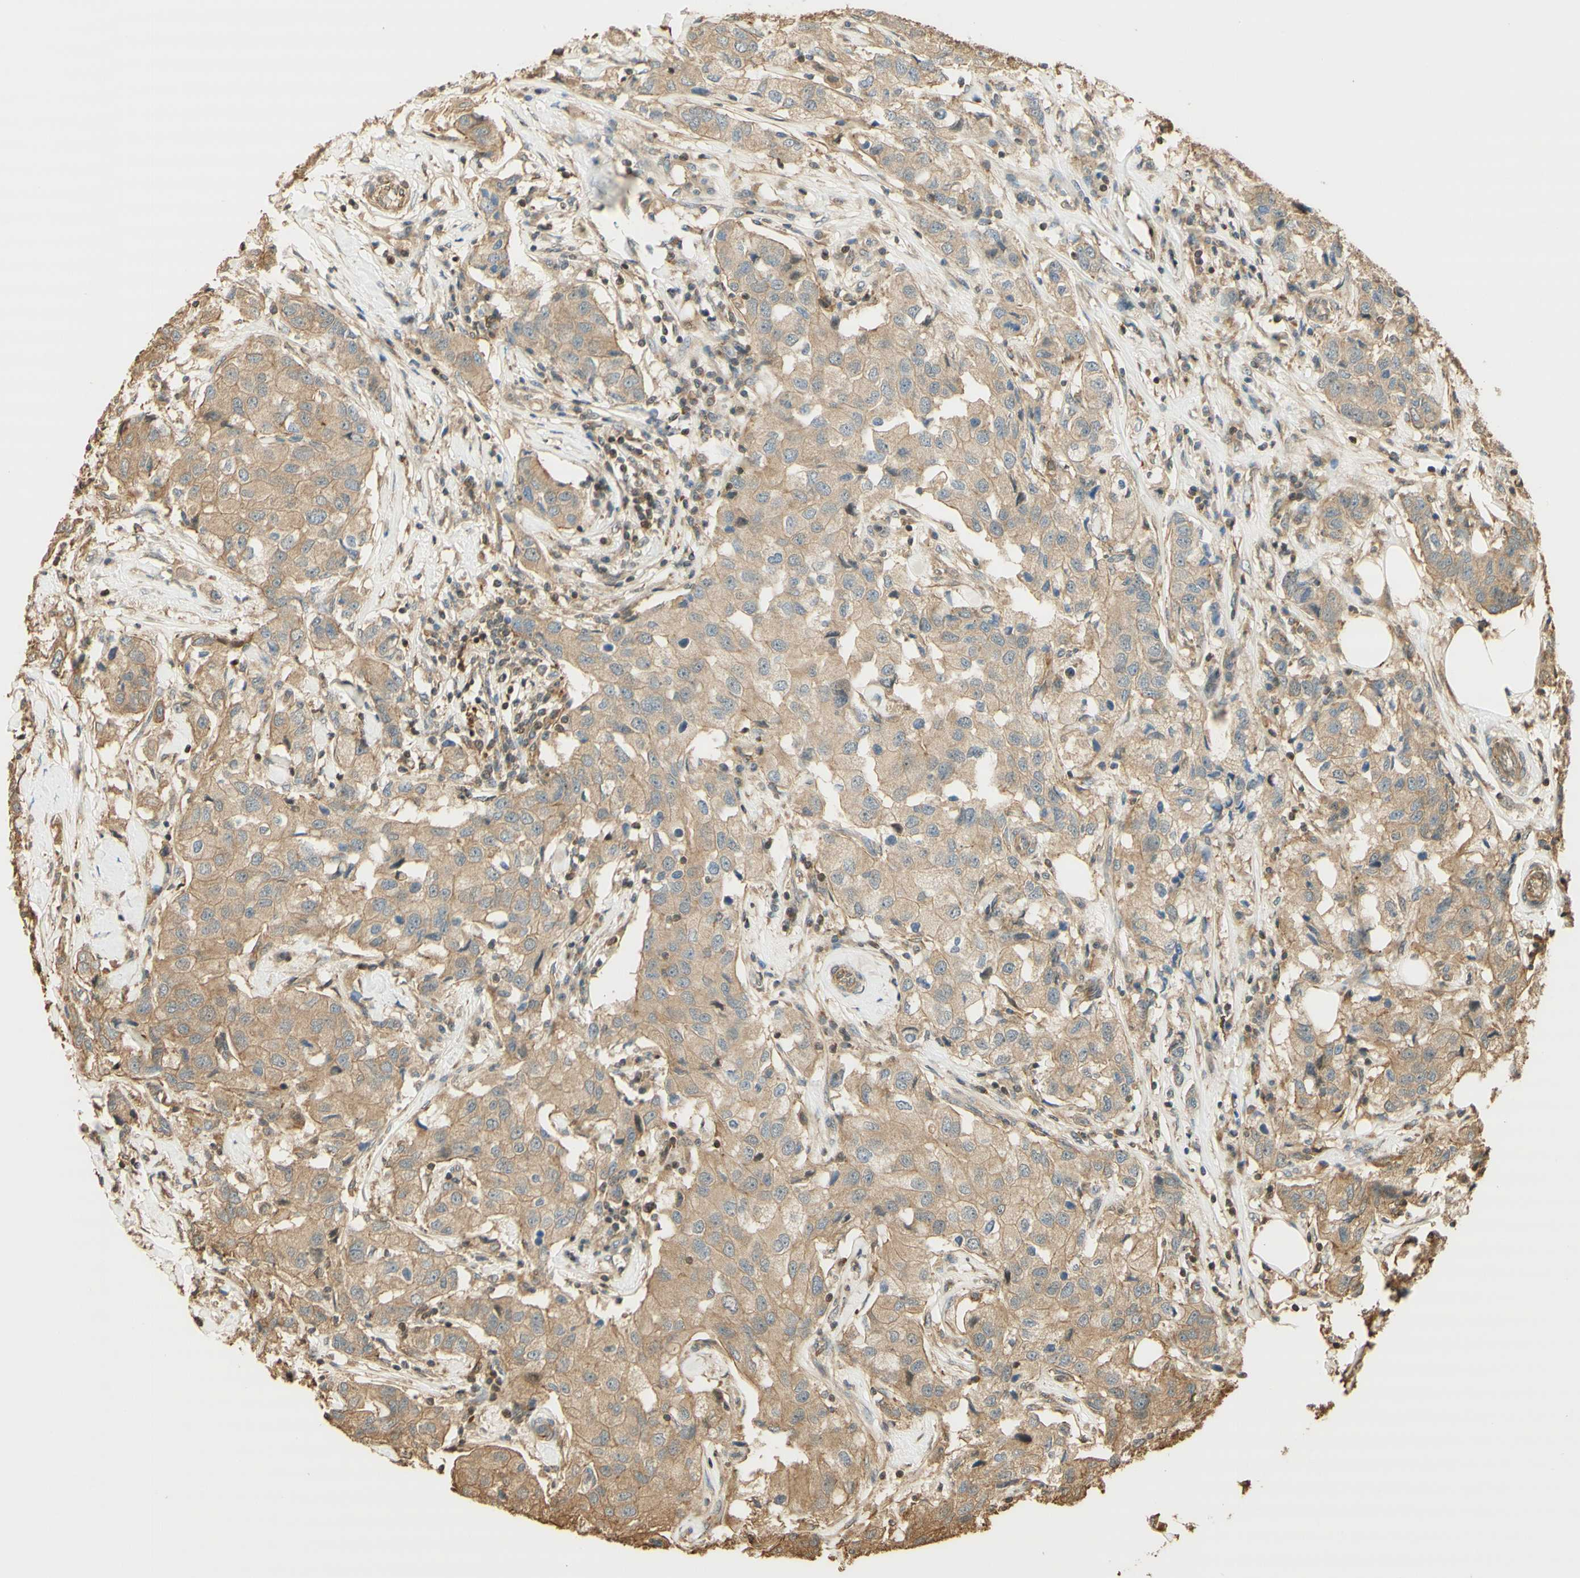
{"staining": {"intensity": "weak", "quantity": ">75%", "location": "cytoplasmic/membranous"}, "tissue": "breast cancer", "cell_type": "Tumor cells", "image_type": "cancer", "snomed": [{"axis": "morphology", "description": "Duct carcinoma"}, {"axis": "topography", "description": "Breast"}], "caption": "Immunohistochemistry micrograph of human infiltrating ductal carcinoma (breast) stained for a protein (brown), which displays low levels of weak cytoplasmic/membranous staining in approximately >75% of tumor cells.", "gene": "AGER", "patient": {"sex": "female", "age": 80}}